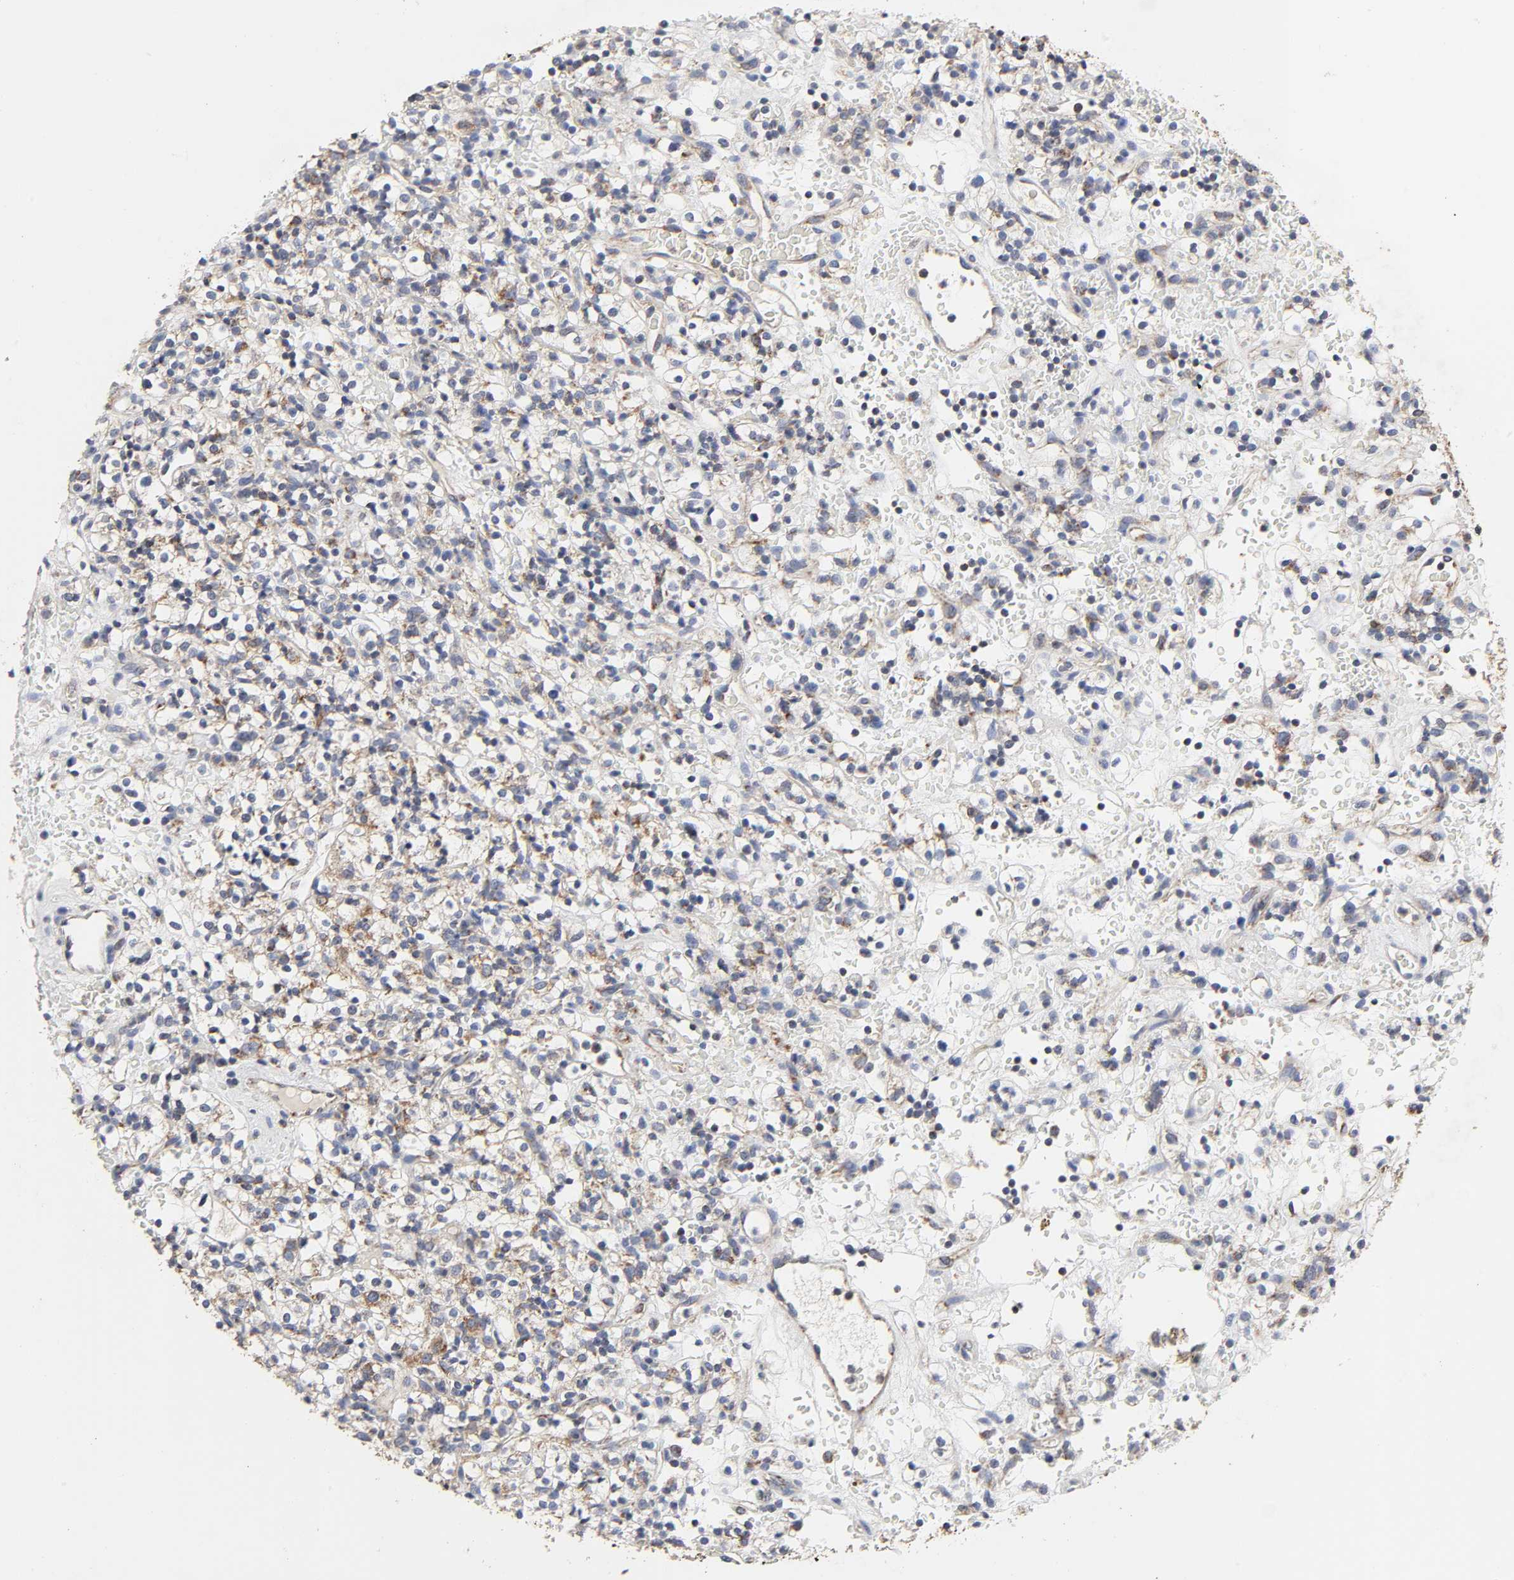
{"staining": {"intensity": "moderate", "quantity": "25%-75%", "location": "cytoplasmic/membranous"}, "tissue": "renal cancer", "cell_type": "Tumor cells", "image_type": "cancer", "snomed": [{"axis": "morphology", "description": "Normal tissue, NOS"}, {"axis": "morphology", "description": "Adenocarcinoma, NOS"}, {"axis": "topography", "description": "Kidney"}], "caption": "Renal cancer (adenocarcinoma) stained for a protein shows moderate cytoplasmic/membranous positivity in tumor cells. (IHC, brightfield microscopy, high magnification).", "gene": "COX6B1", "patient": {"sex": "female", "age": 72}}